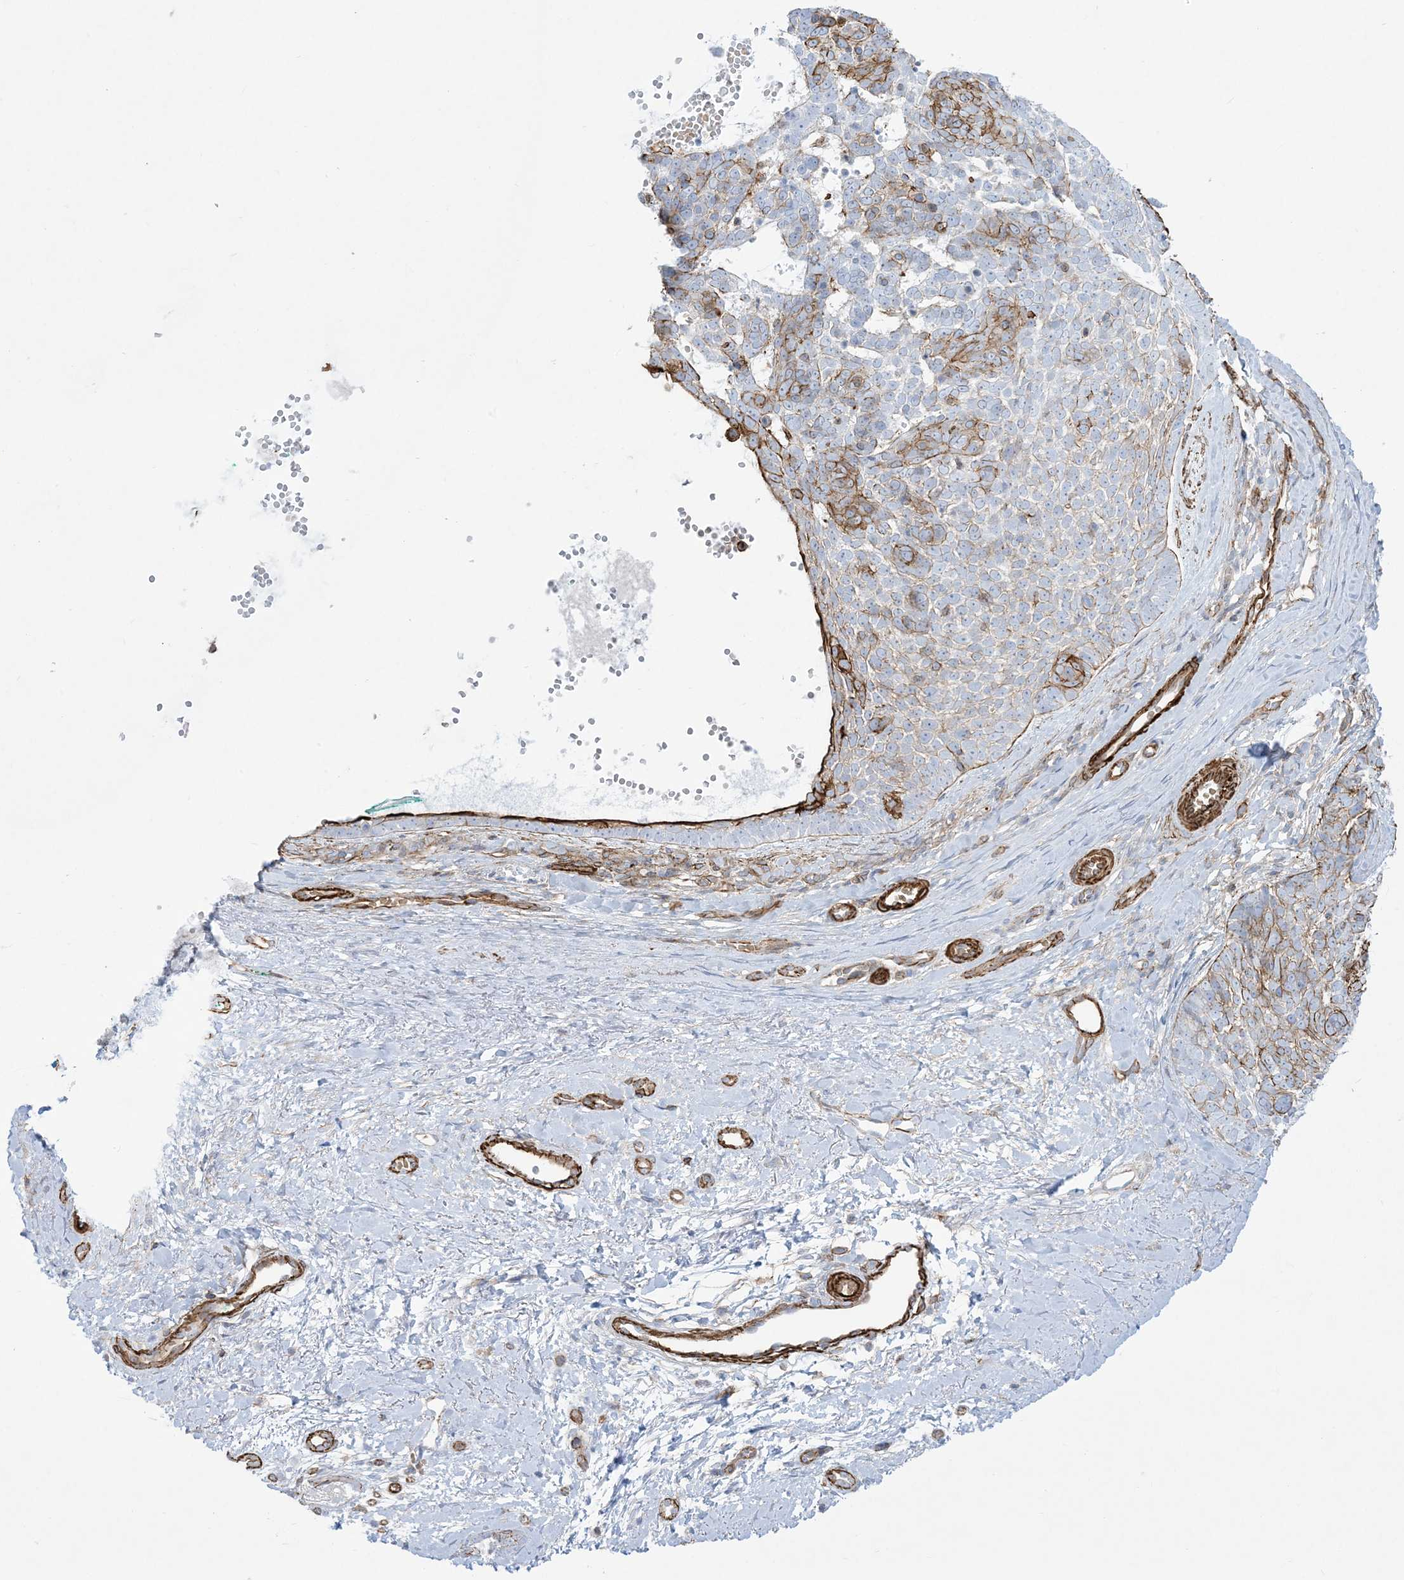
{"staining": {"intensity": "moderate", "quantity": "25%-75%", "location": "cytoplasmic/membranous"}, "tissue": "skin cancer", "cell_type": "Tumor cells", "image_type": "cancer", "snomed": [{"axis": "morphology", "description": "Basal cell carcinoma"}, {"axis": "topography", "description": "Skin"}], "caption": "Skin cancer tissue reveals moderate cytoplasmic/membranous staining in about 25%-75% of tumor cells, visualized by immunohistochemistry.", "gene": "B3GNT7", "patient": {"sex": "female", "age": 81}}